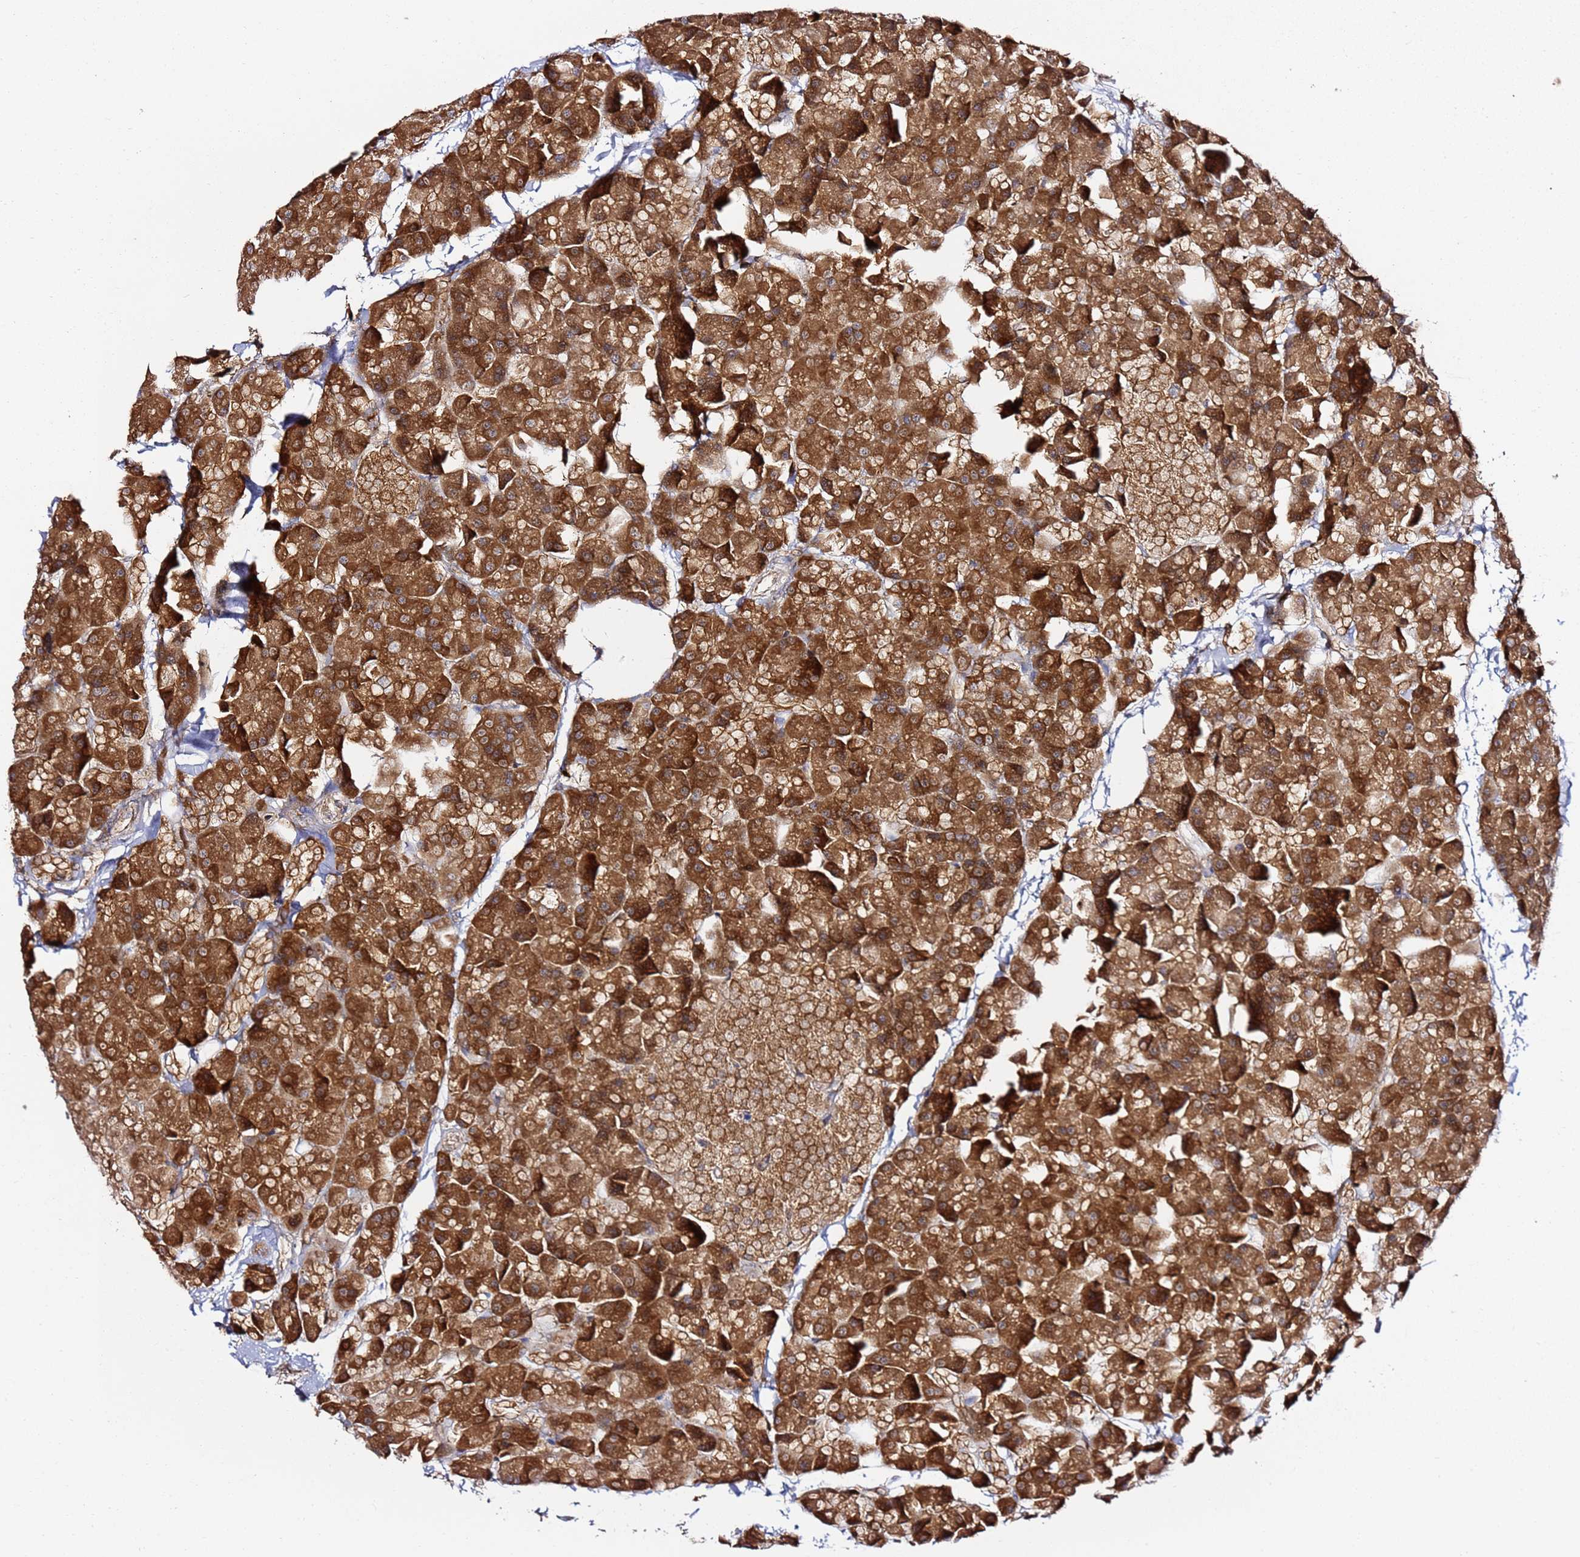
{"staining": {"intensity": "strong", "quantity": ">75%", "location": "cytoplasmic/membranous"}, "tissue": "pancreas", "cell_type": "Exocrine glandular cells", "image_type": "normal", "snomed": [{"axis": "morphology", "description": "Normal tissue, NOS"}, {"axis": "topography", "description": "Pancreas"}], "caption": "Strong cytoplasmic/membranous protein expression is seen in approximately >75% of exocrine glandular cells in pancreas.", "gene": "PRKAB2", "patient": {"sex": "male", "age": 35}}